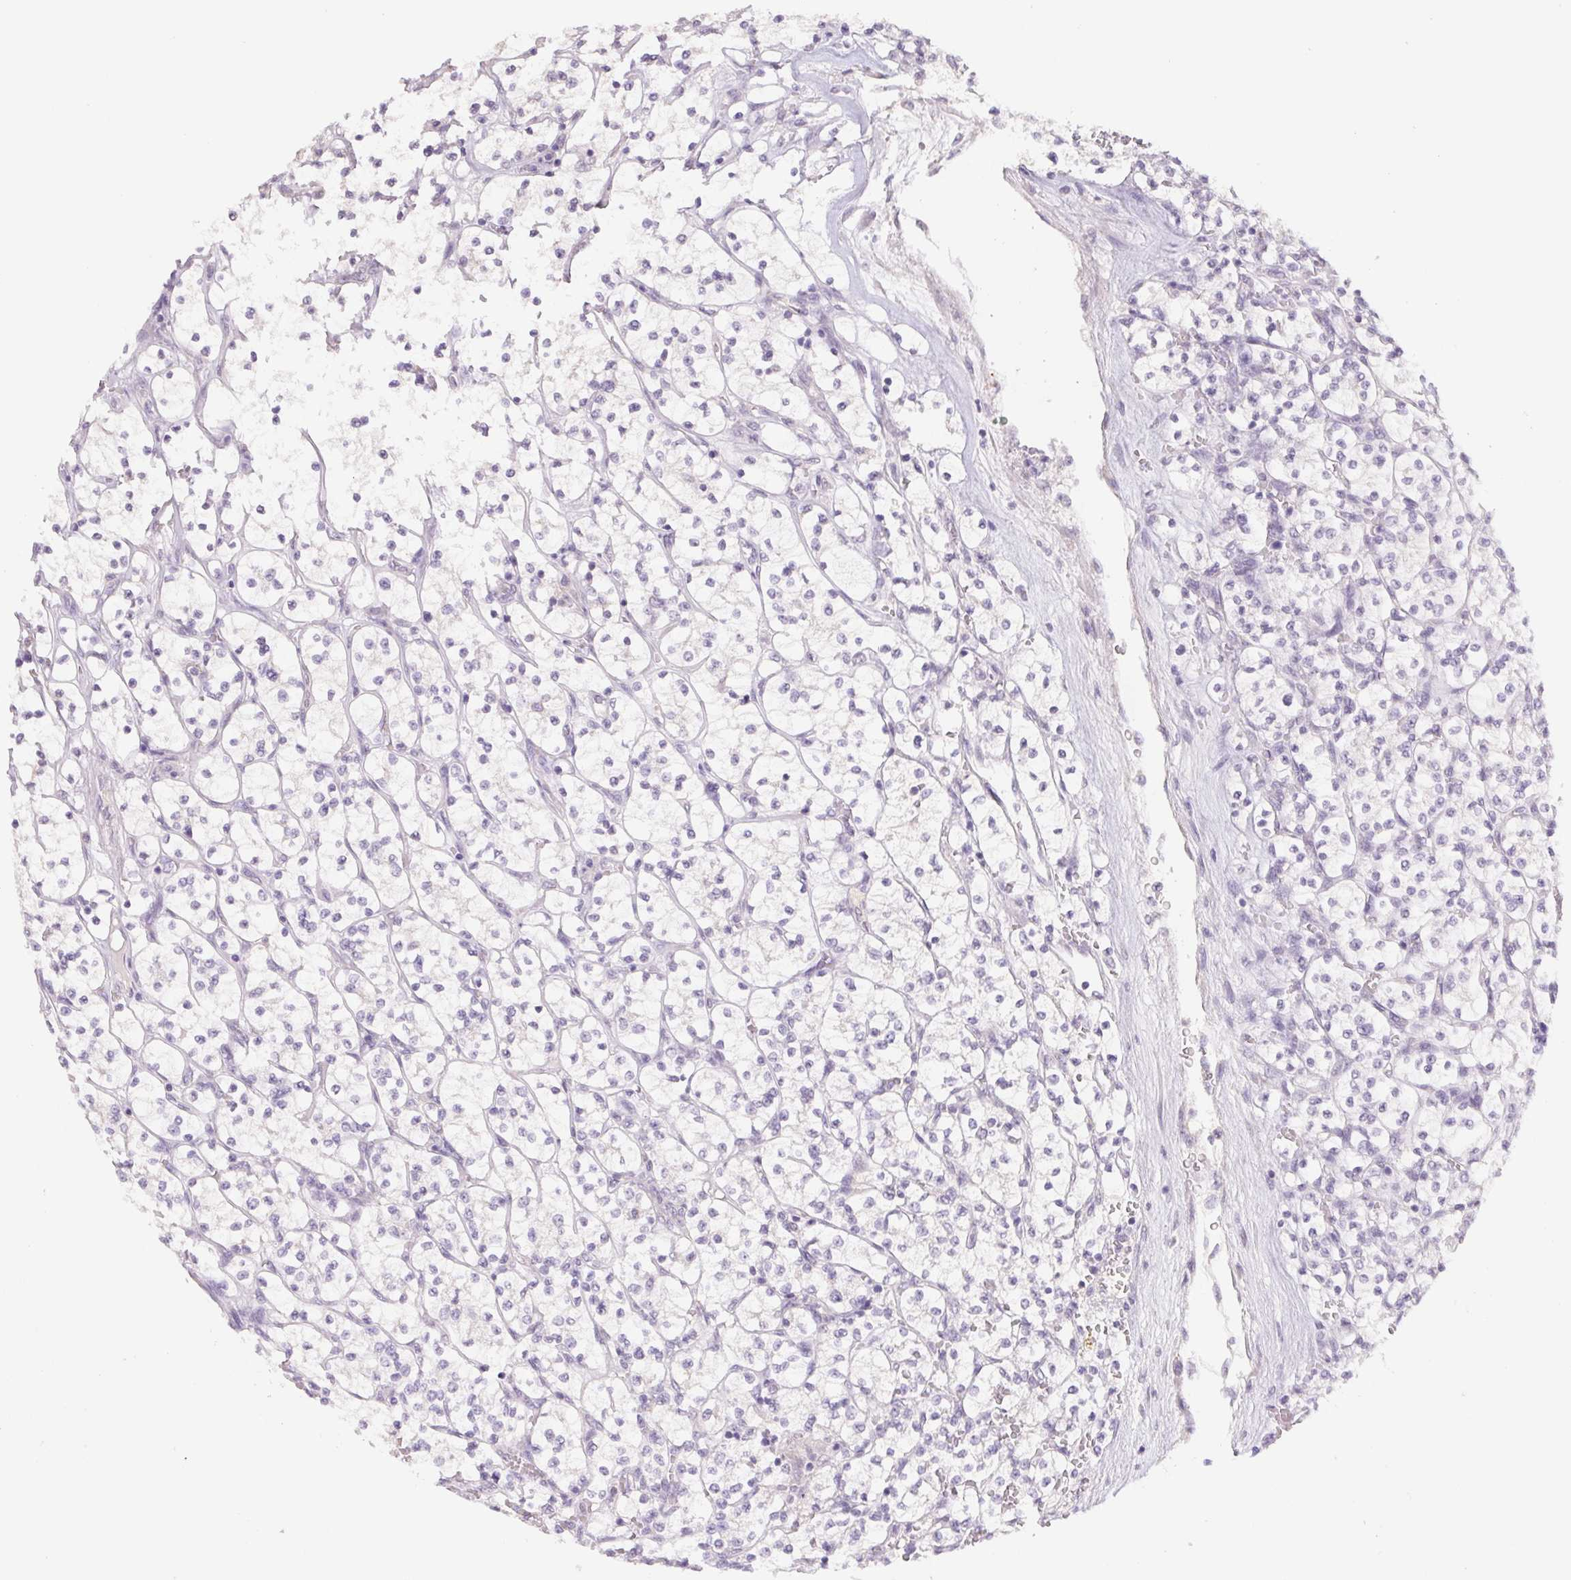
{"staining": {"intensity": "negative", "quantity": "none", "location": "none"}, "tissue": "renal cancer", "cell_type": "Tumor cells", "image_type": "cancer", "snomed": [{"axis": "morphology", "description": "Adenocarcinoma, NOS"}, {"axis": "topography", "description": "Kidney"}], "caption": "This is a photomicrograph of immunohistochemistry staining of renal cancer (adenocarcinoma), which shows no staining in tumor cells.", "gene": "PNMA8B", "patient": {"sex": "female", "age": 64}}